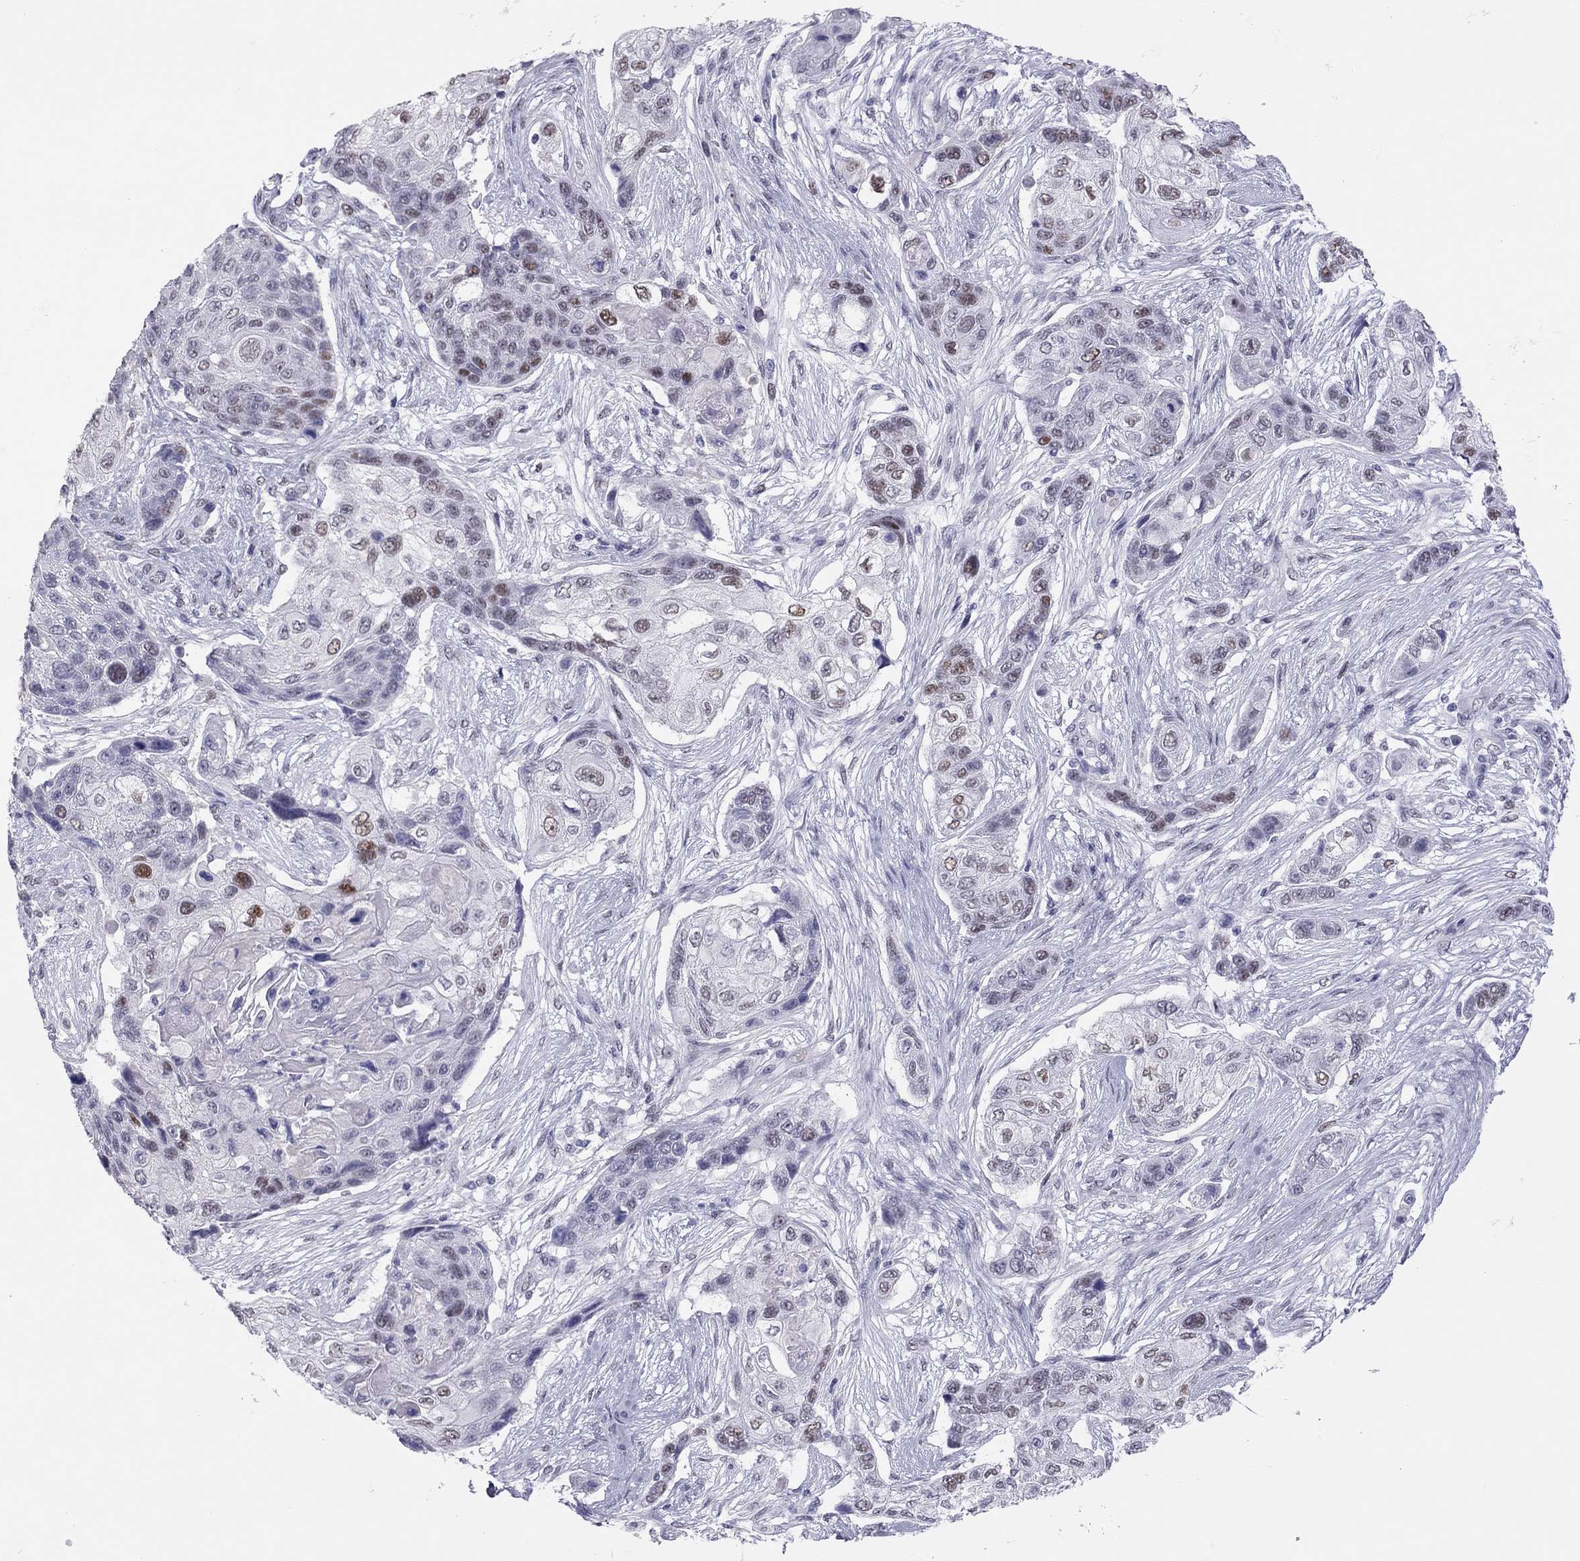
{"staining": {"intensity": "moderate", "quantity": "<25%", "location": "nuclear"}, "tissue": "lung cancer", "cell_type": "Tumor cells", "image_type": "cancer", "snomed": [{"axis": "morphology", "description": "Squamous cell carcinoma, NOS"}, {"axis": "topography", "description": "Lung"}], "caption": "Lung cancer (squamous cell carcinoma) stained for a protein (brown) reveals moderate nuclear positive expression in approximately <25% of tumor cells.", "gene": "PHOX2A", "patient": {"sex": "male", "age": 69}}